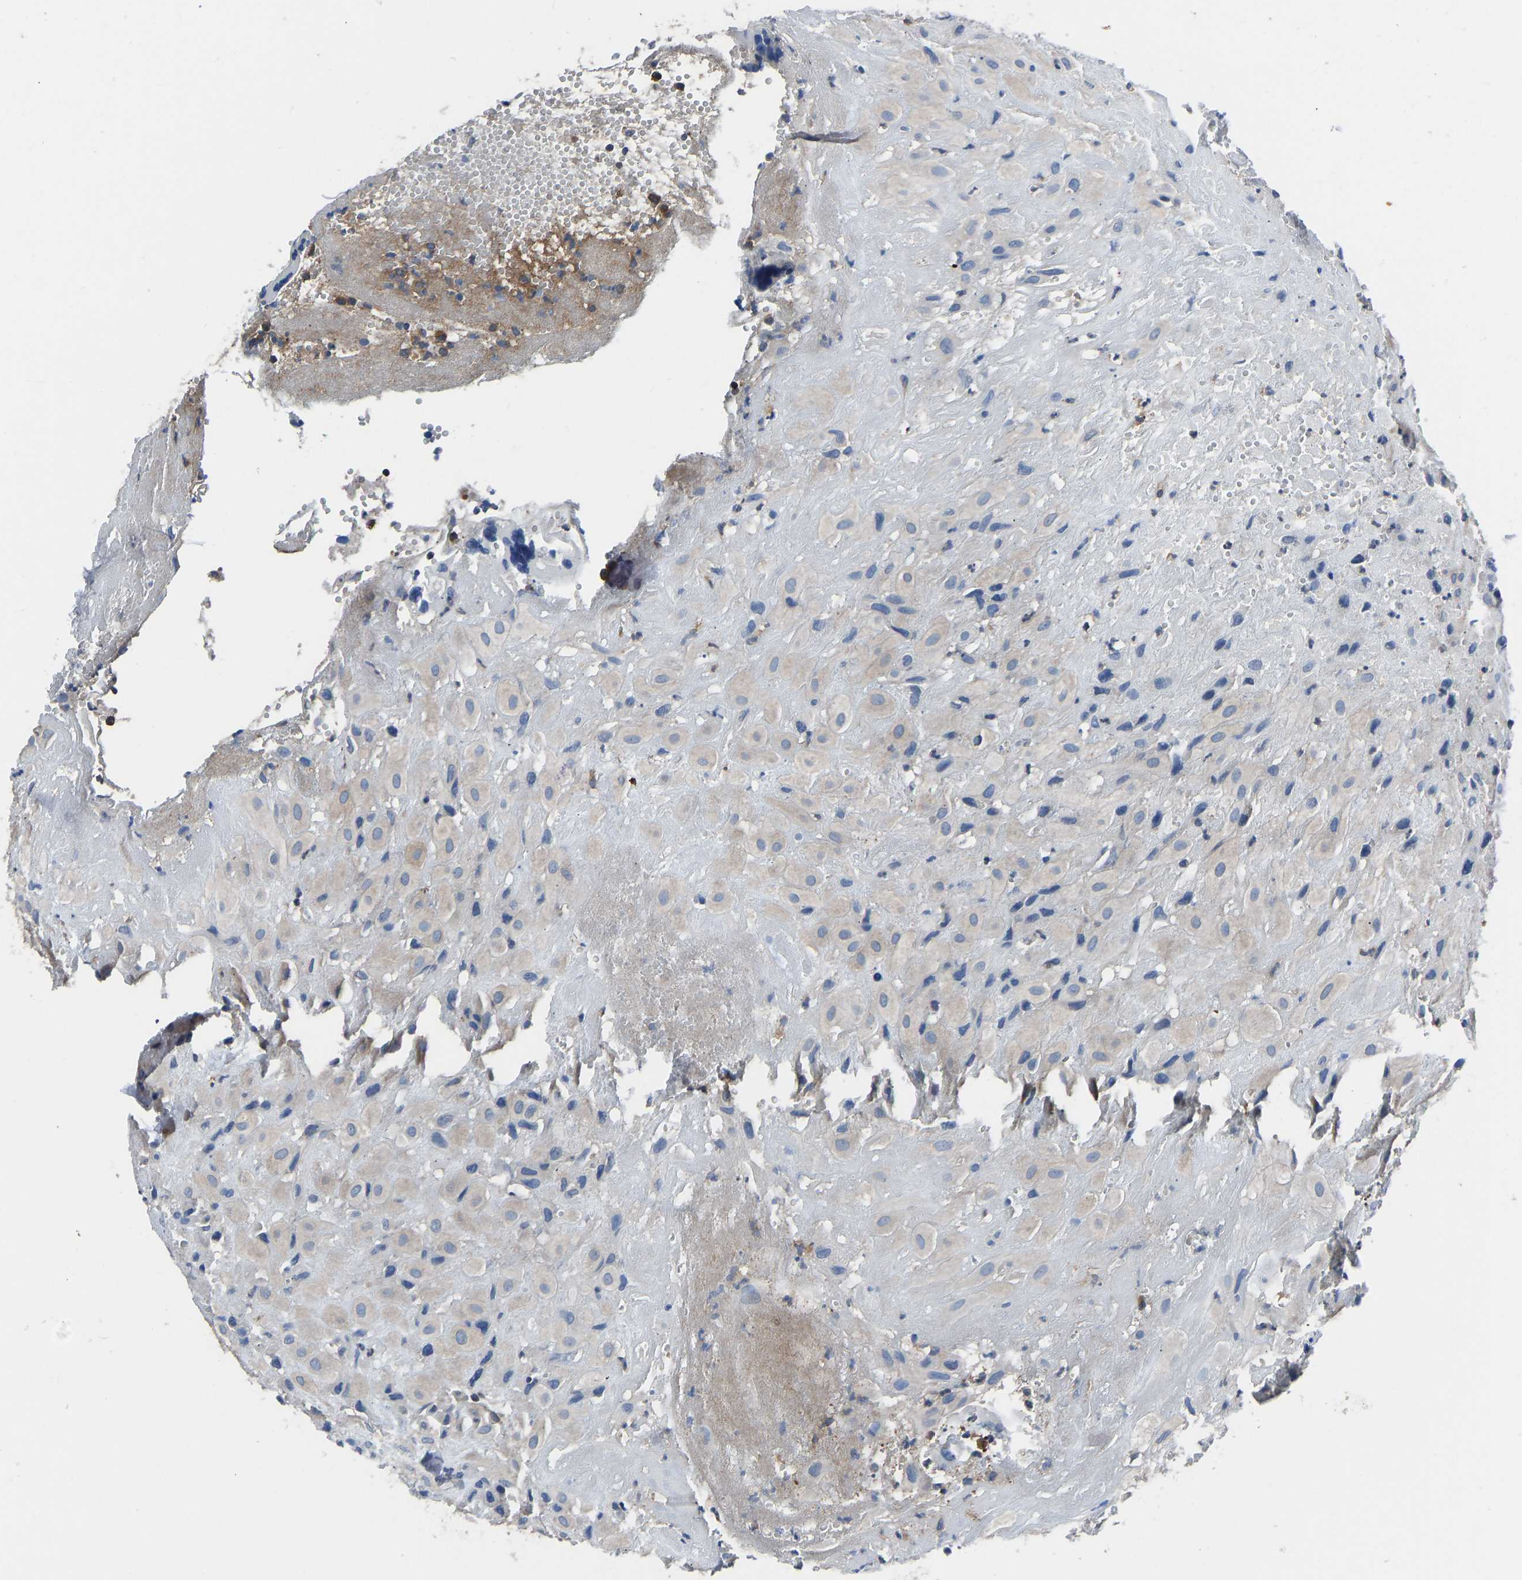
{"staining": {"intensity": "weak", "quantity": "25%-75%", "location": "cytoplasmic/membranous"}, "tissue": "placenta", "cell_type": "Decidual cells", "image_type": "normal", "snomed": [{"axis": "morphology", "description": "Normal tissue, NOS"}, {"axis": "topography", "description": "Placenta"}], "caption": "About 25%-75% of decidual cells in normal human placenta reveal weak cytoplasmic/membranous protein expression as visualized by brown immunohistochemical staining.", "gene": "PRKAR1A", "patient": {"sex": "female", "age": 18}}